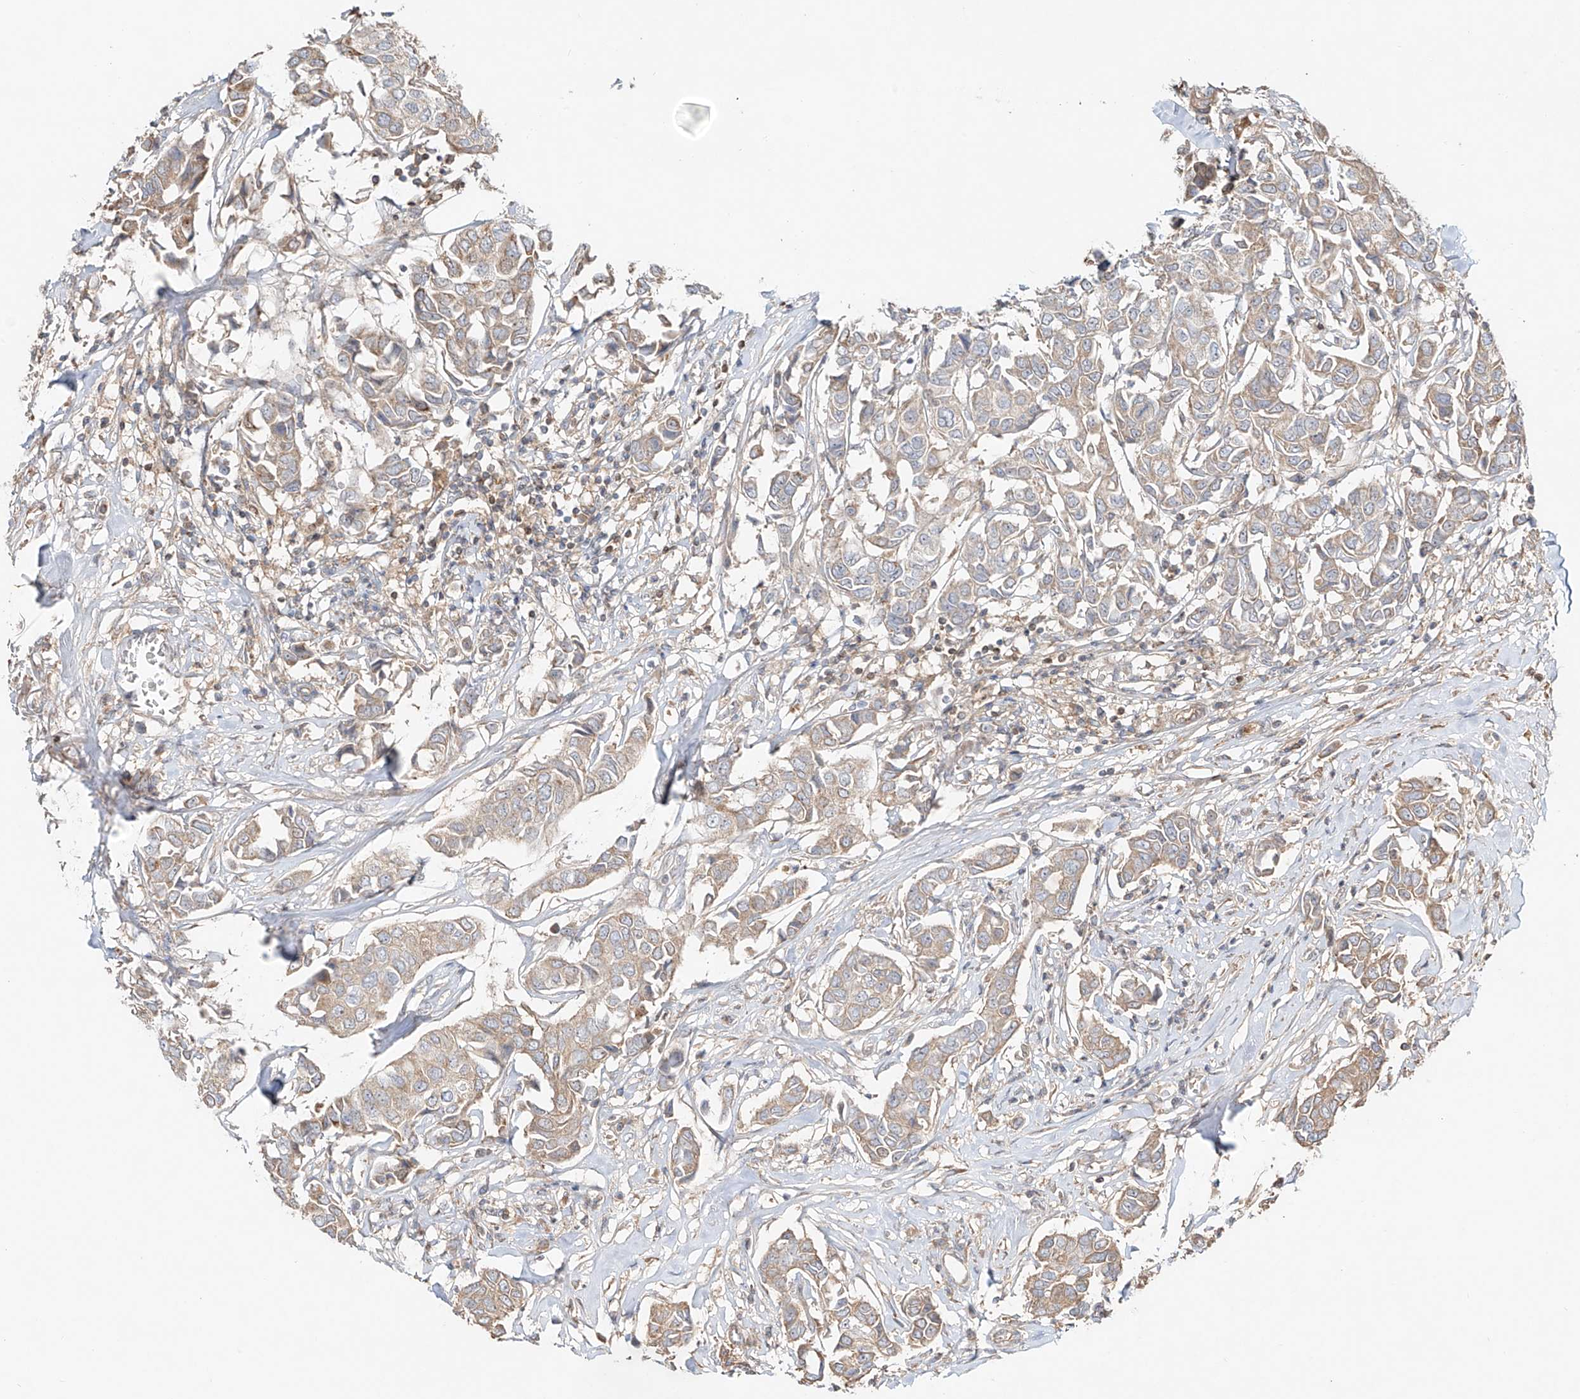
{"staining": {"intensity": "weak", "quantity": ">75%", "location": "cytoplasmic/membranous"}, "tissue": "breast cancer", "cell_type": "Tumor cells", "image_type": "cancer", "snomed": [{"axis": "morphology", "description": "Duct carcinoma"}, {"axis": "topography", "description": "Breast"}], "caption": "Breast invasive ductal carcinoma was stained to show a protein in brown. There is low levels of weak cytoplasmic/membranous positivity in approximately >75% of tumor cells.", "gene": "ERO1A", "patient": {"sex": "female", "age": 80}}